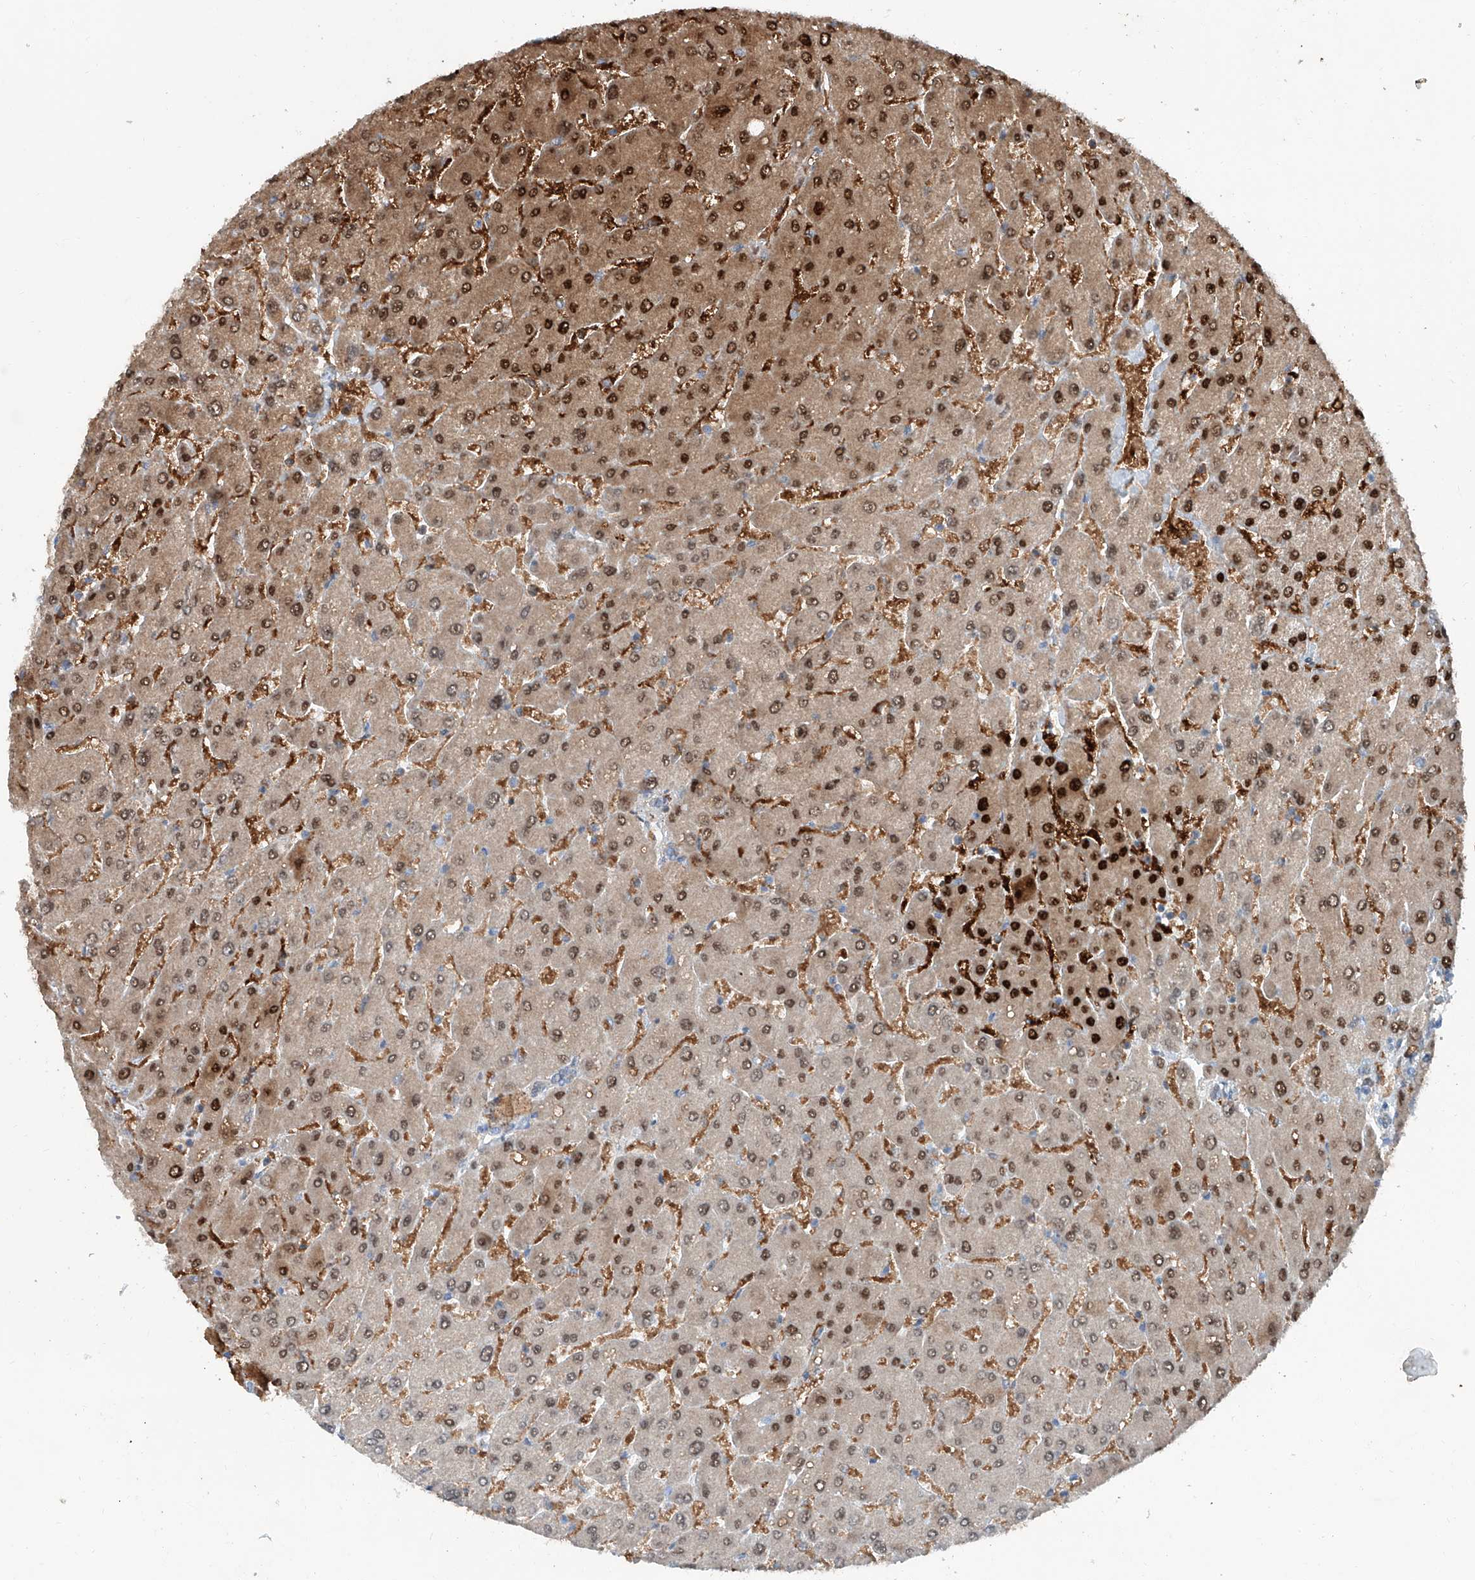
{"staining": {"intensity": "negative", "quantity": "none", "location": "none"}, "tissue": "liver", "cell_type": "Cholangiocytes", "image_type": "normal", "snomed": [{"axis": "morphology", "description": "Normal tissue, NOS"}, {"axis": "topography", "description": "Liver"}], "caption": "IHC of normal liver shows no staining in cholangiocytes.", "gene": "ANKRD34A", "patient": {"sex": "male", "age": 55}}